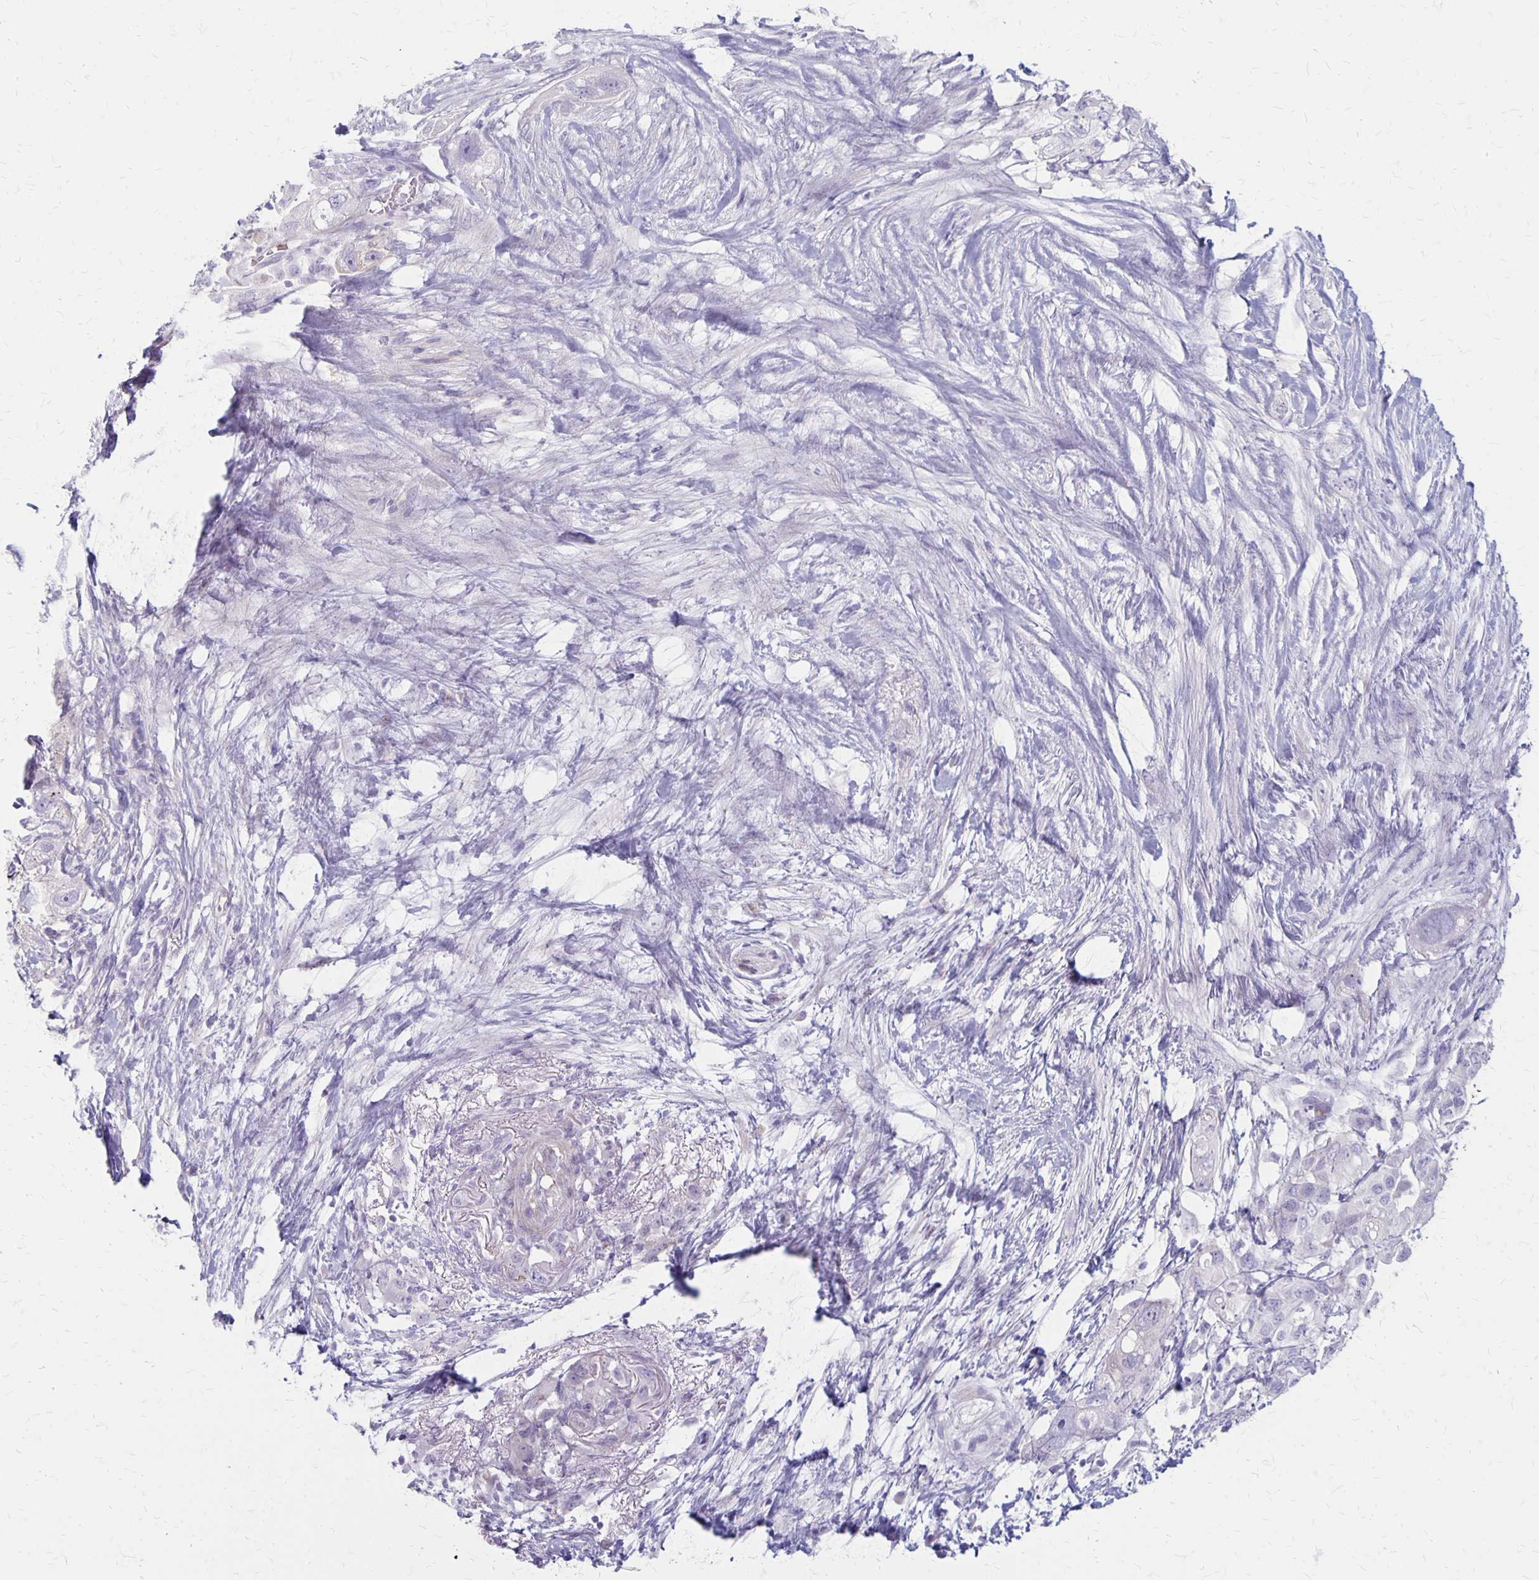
{"staining": {"intensity": "negative", "quantity": "none", "location": "none"}, "tissue": "pancreatic cancer", "cell_type": "Tumor cells", "image_type": "cancer", "snomed": [{"axis": "morphology", "description": "Adenocarcinoma, NOS"}, {"axis": "topography", "description": "Pancreas"}], "caption": "Protein analysis of pancreatic cancer (adenocarcinoma) displays no significant positivity in tumor cells.", "gene": "HOMER1", "patient": {"sex": "female", "age": 72}}